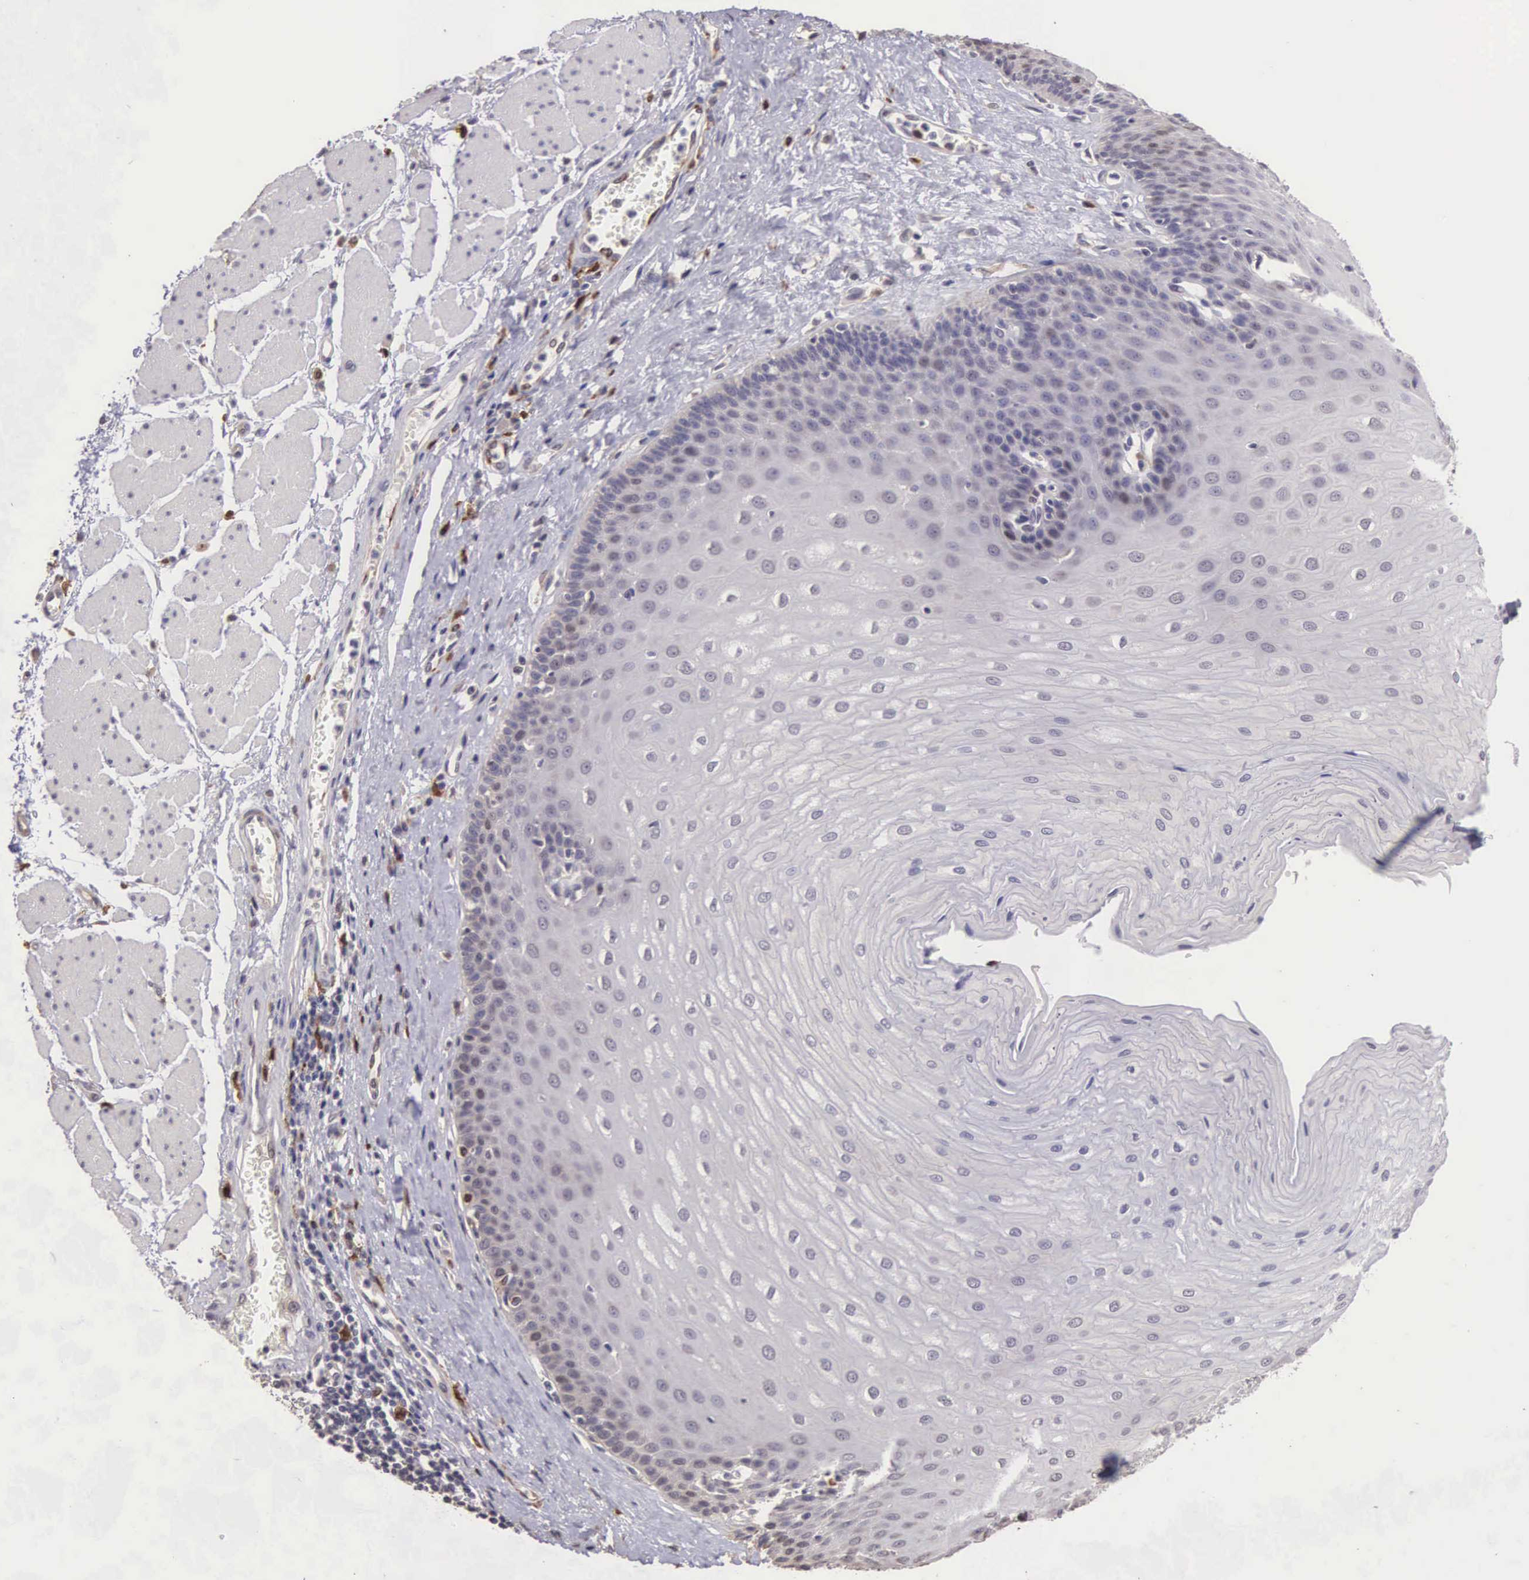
{"staining": {"intensity": "weak", "quantity": "<25%", "location": "cytoplasmic/membranous"}, "tissue": "esophagus", "cell_type": "Squamous epithelial cells", "image_type": "normal", "snomed": [{"axis": "morphology", "description": "Normal tissue, NOS"}, {"axis": "topography", "description": "Esophagus"}], "caption": "IHC of benign human esophagus displays no staining in squamous epithelial cells.", "gene": "CDC45", "patient": {"sex": "male", "age": 65}}